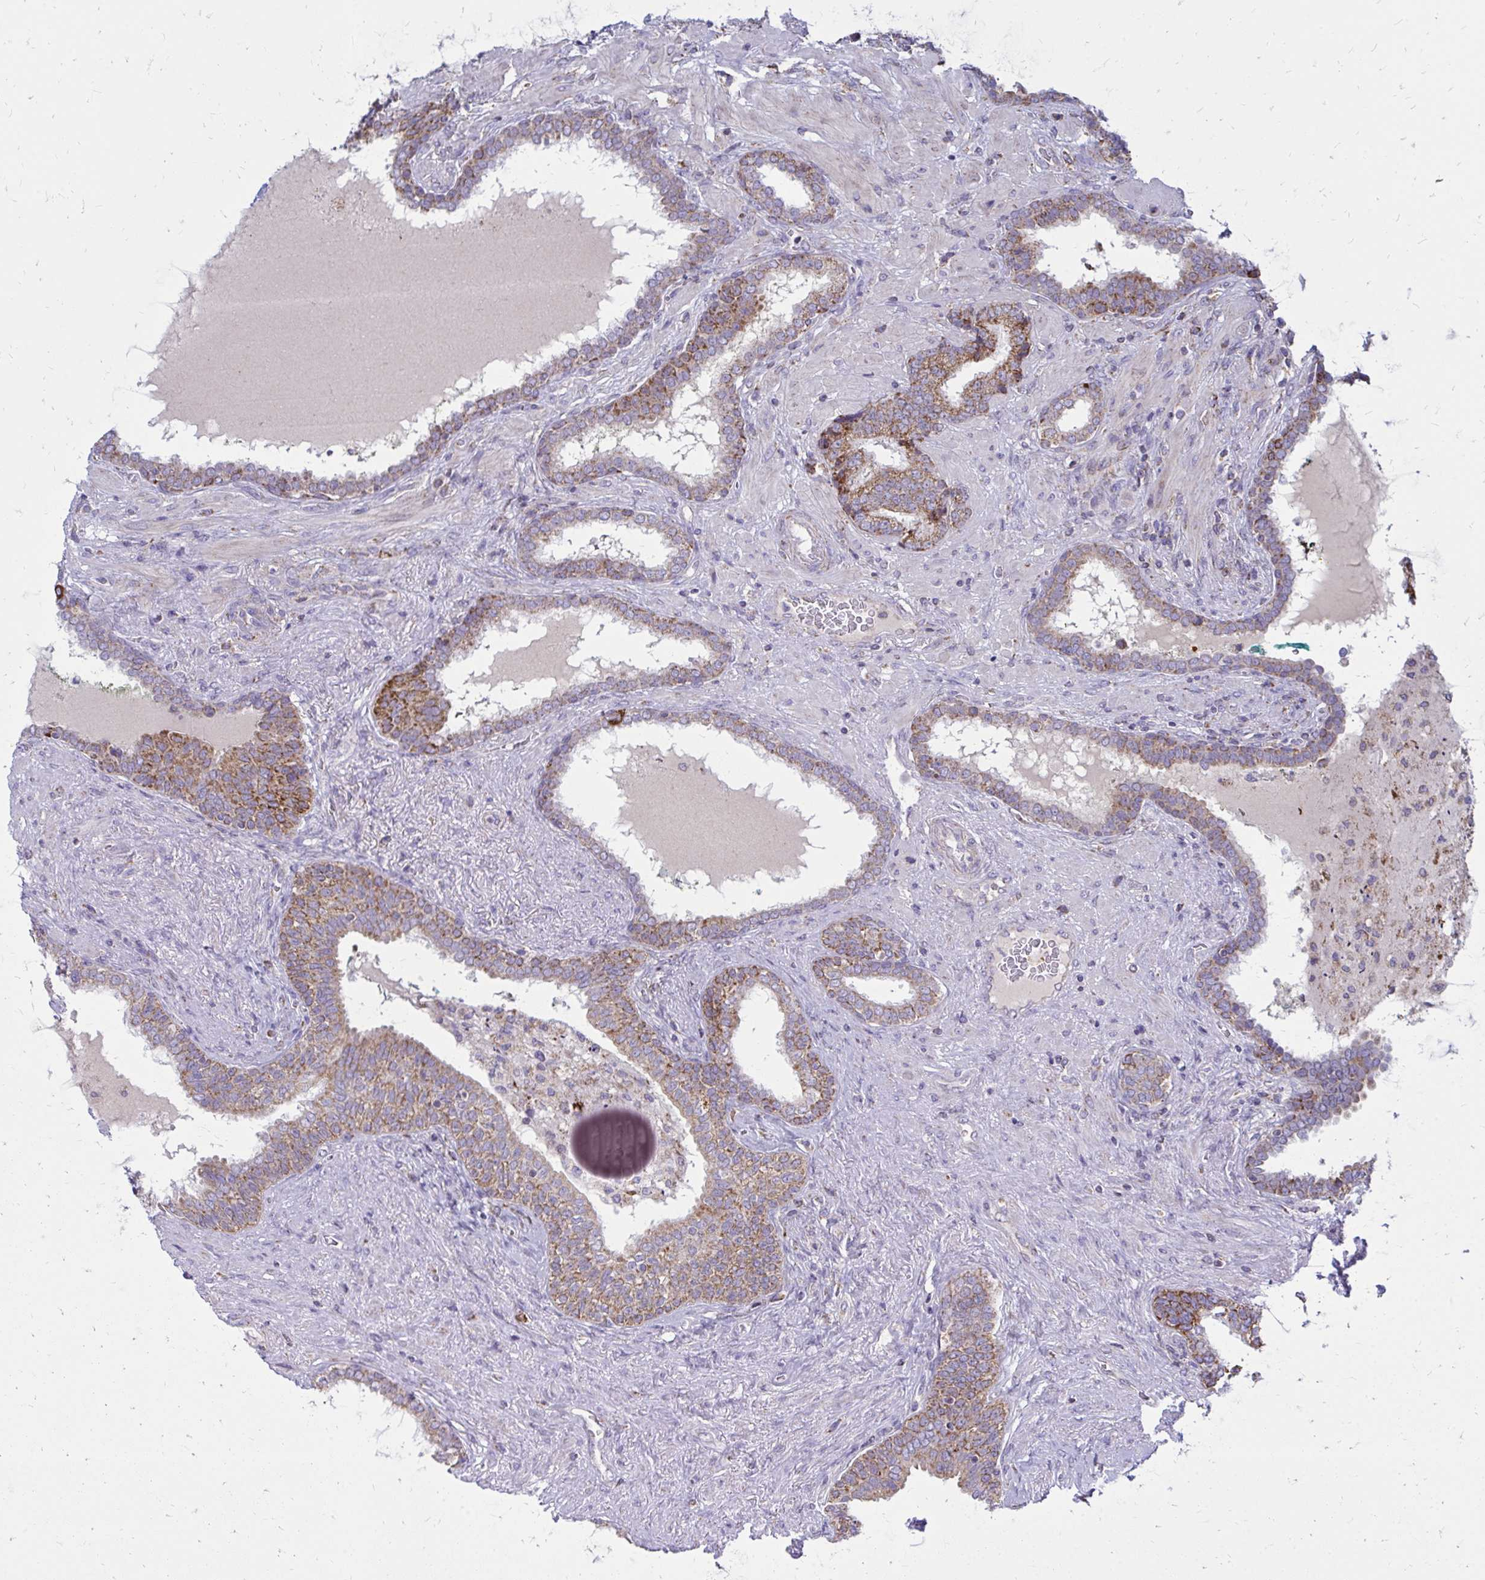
{"staining": {"intensity": "moderate", "quantity": ">75%", "location": "cytoplasmic/membranous"}, "tissue": "prostate cancer", "cell_type": "Tumor cells", "image_type": "cancer", "snomed": [{"axis": "morphology", "description": "Adenocarcinoma, High grade"}, {"axis": "topography", "description": "Prostate"}], "caption": "Immunohistochemistry (IHC) (DAB (3,3'-diaminobenzidine)) staining of prostate cancer (adenocarcinoma (high-grade)) shows moderate cytoplasmic/membranous protein staining in about >75% of tumor cells.", "gene": "OR10R2", "patient": {"sex": "male", "age": 72}}